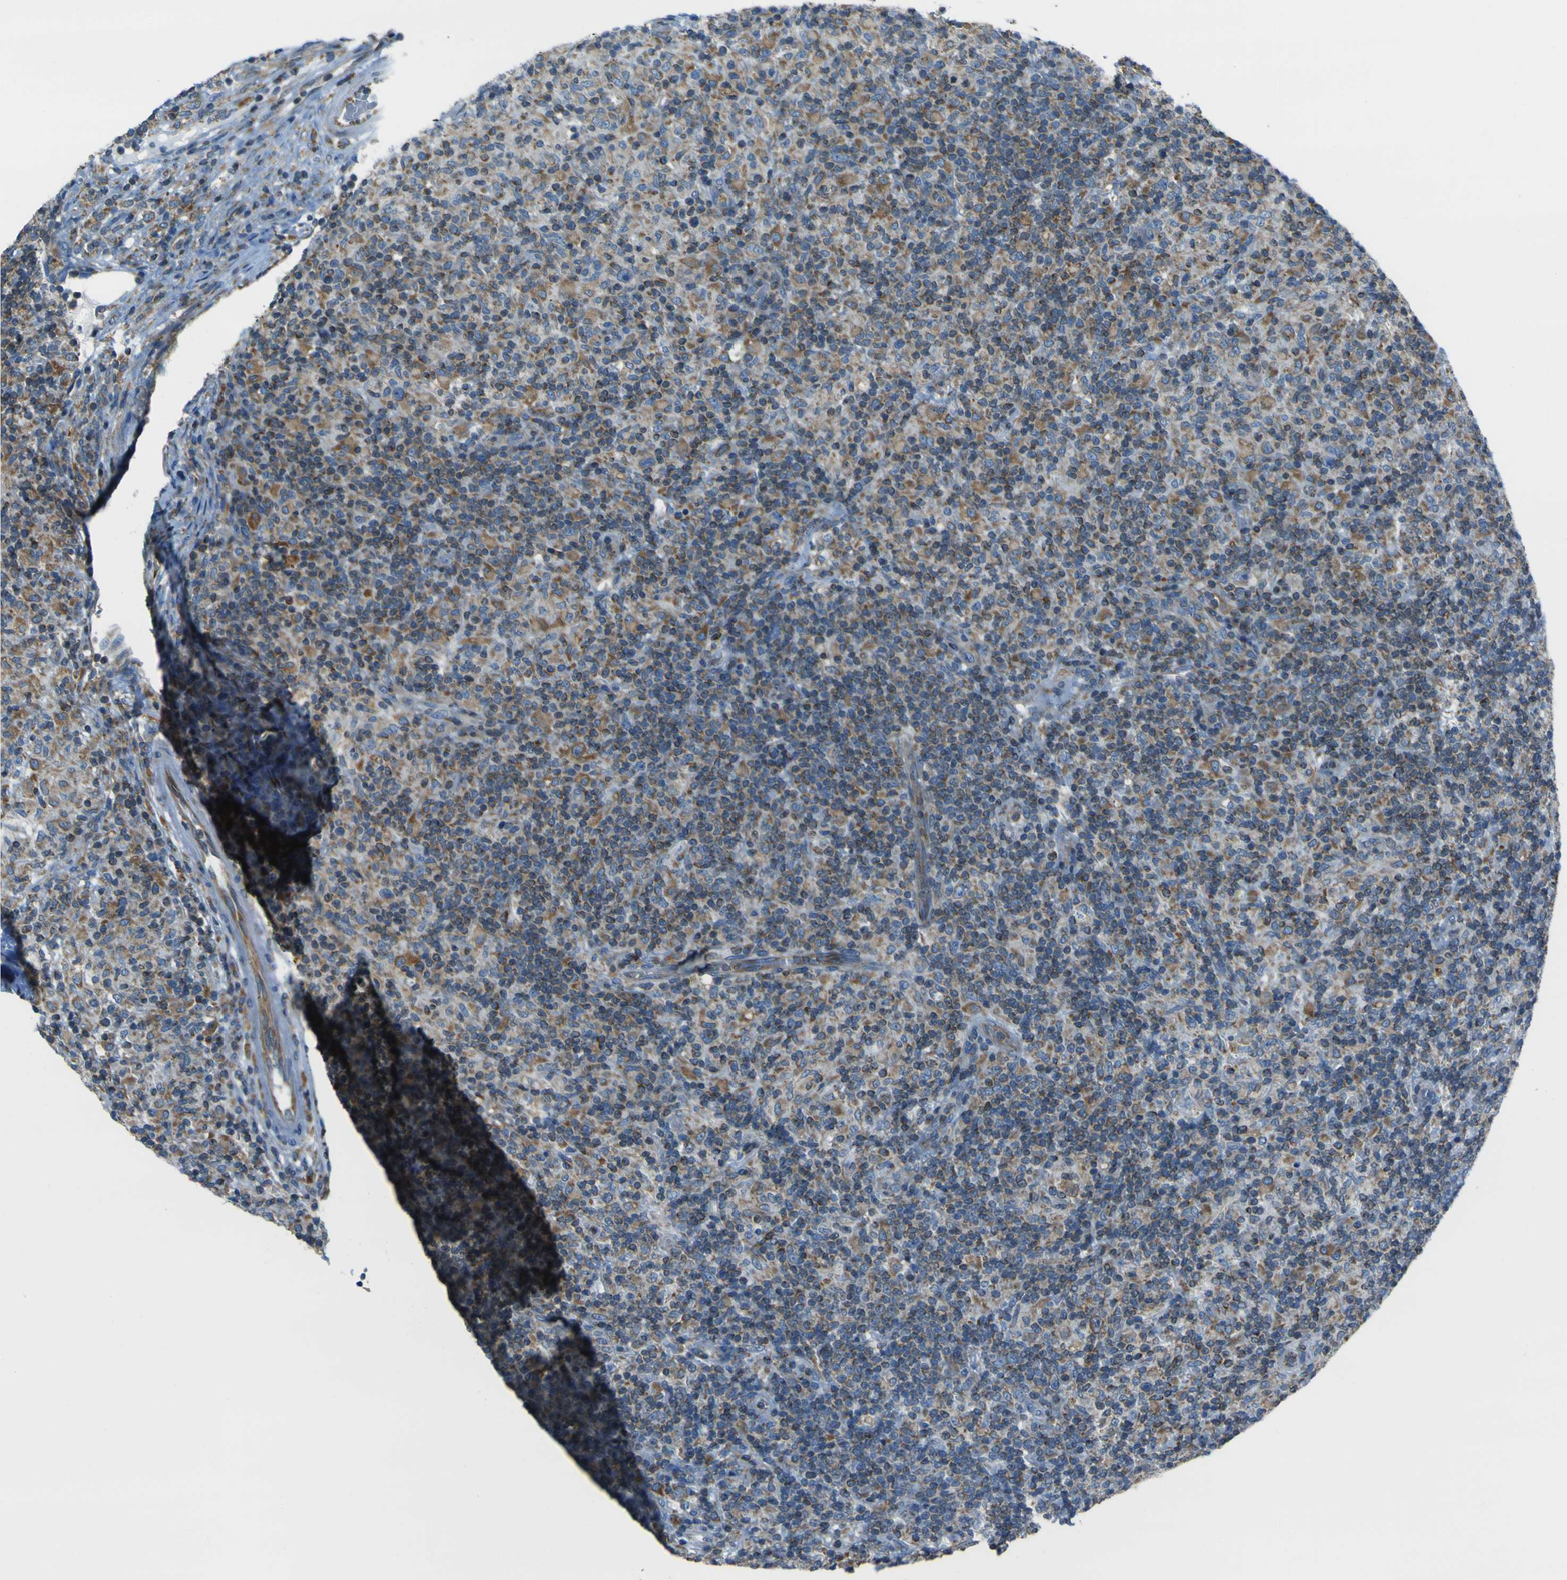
{"staining": {"intensity": "negative", "quantity": "none", "location": "none"}, "tissue": "lymphoma", "cell_type": "Tumor cells", "image_type": "cancer", "snomed": [{"axis": "morphology", "description": "Hodgkin's disease, NOS"}, {"axis": "topography", "description": "Lymph node"}], "caption": "Histopathology image shows no significant protein positivity in tumor cells of Hodgkin's disease.", "gene": "STIM1", "patient": {"sex": "male", "age": 70}}